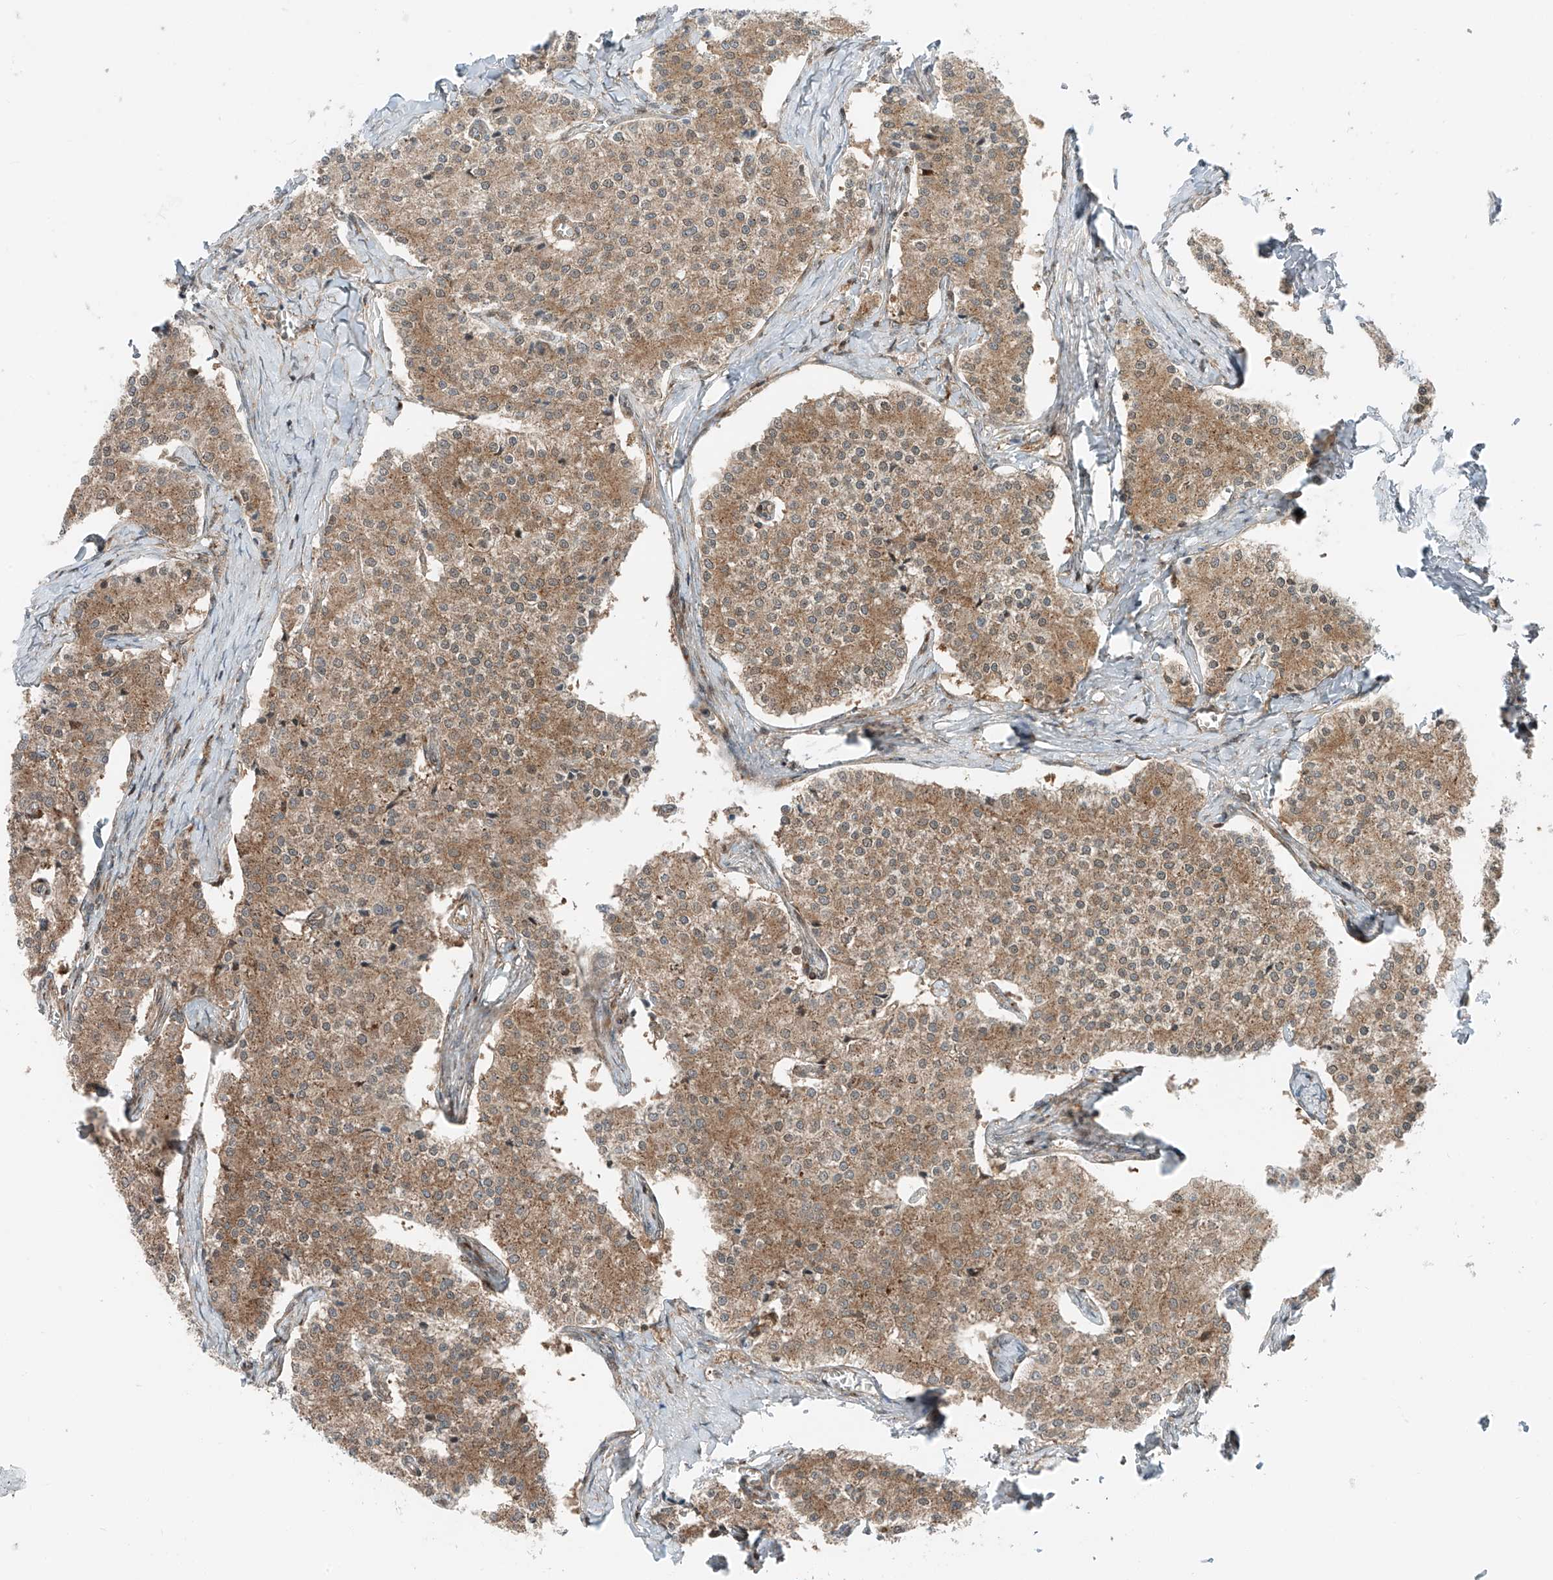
{"staining": {"intensity": "moderate", "quantity": ">75%", "location": "cytoplasmic/membranous"}, "tissue": "carcinoid", "cell_type": "Tumor cells", "image_type": "cancer", "snomed": [{"axis": "morphology", "description": "Carcinoid, malignant, NOS"}, {"axis": "topography", "description": "Colon"}], "caption": "A brown stain shows moderate cytoplasmic/membranous expression of a protein in carcinoid tumor cells.", "gene": "USP48", "patient": {"sex": "female", "age": 52}}